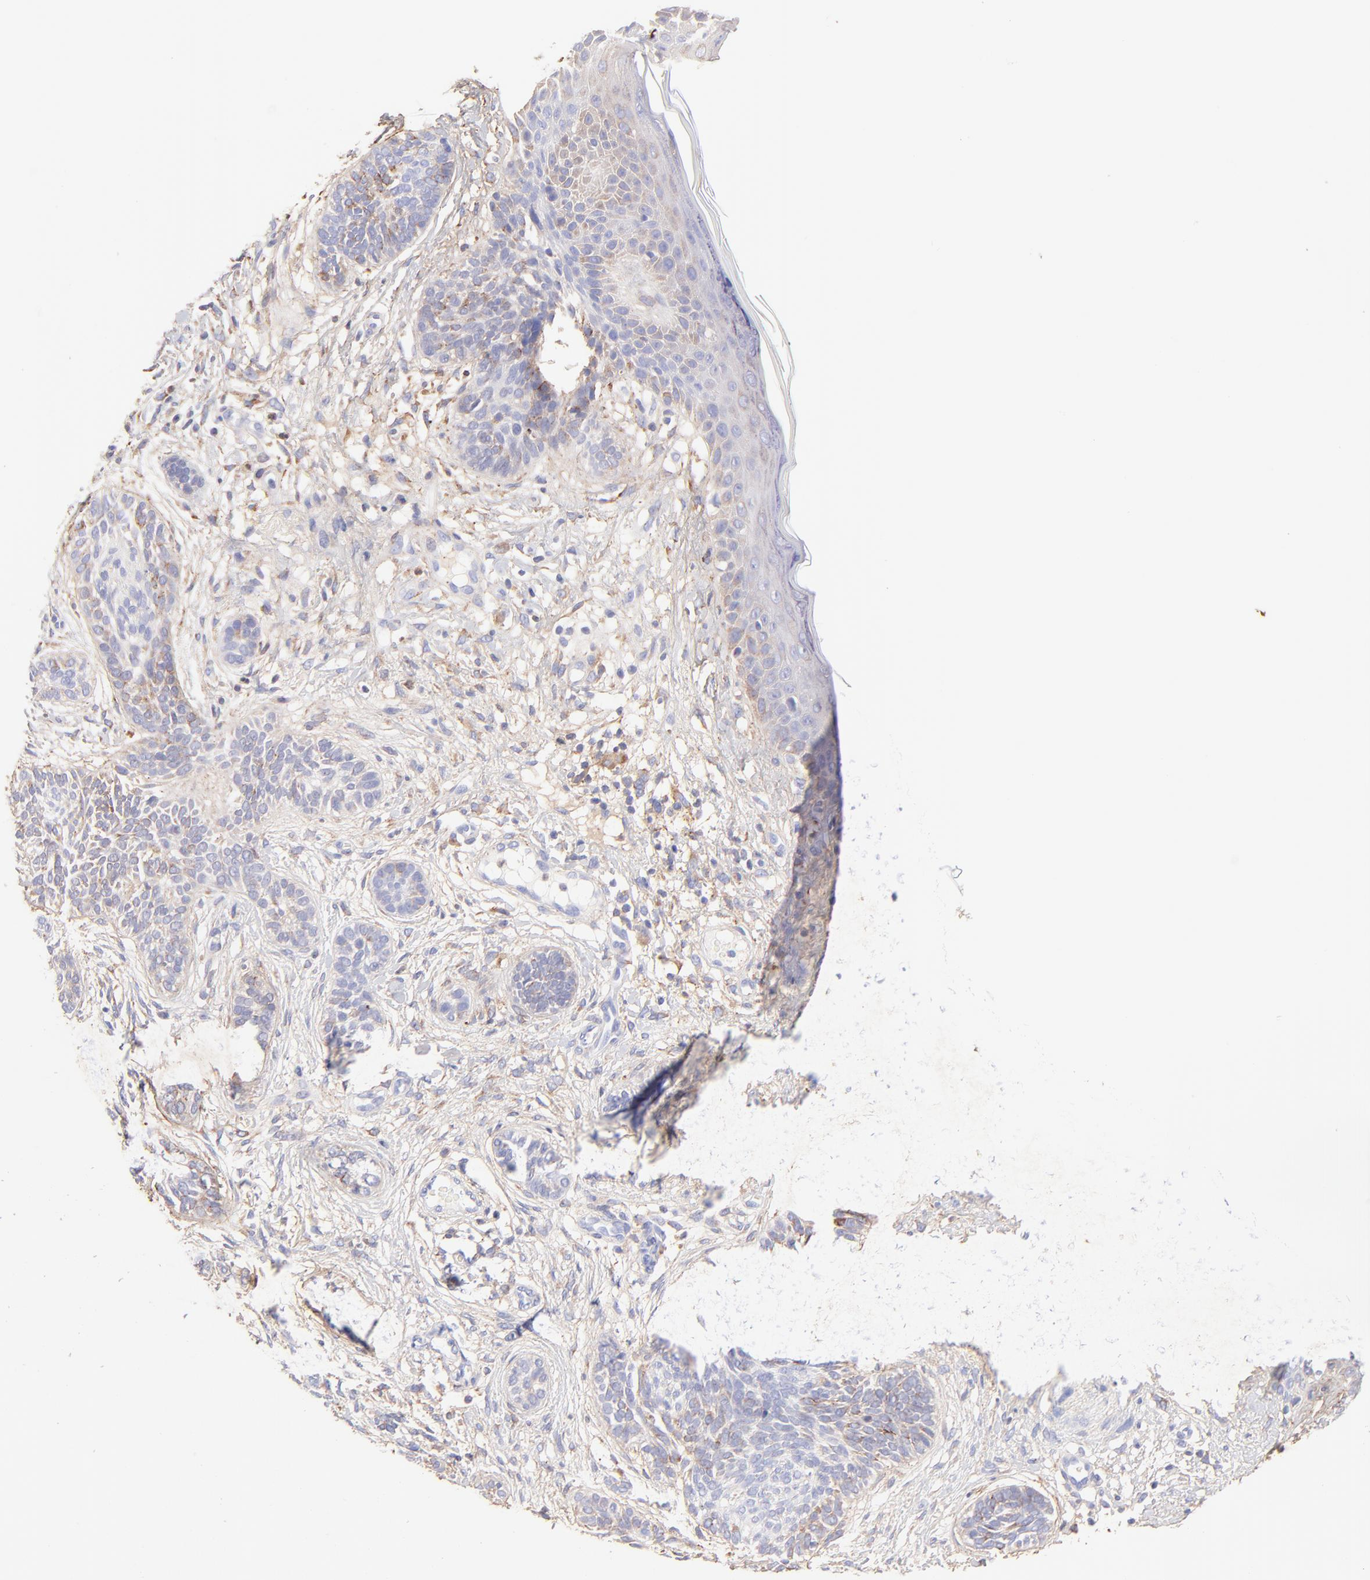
{"staining": {"intensity": "weak", "quantity": "25%-75%", "location": "cytoplasmic/membranous"}, "tissue": "skin cancer", "cell_type": "Tumor cells", "image_type": "cancer", "snomed": [{"axis": "morphology", "description": "Normal tissue, NOS"}, {"axis": "morphology", "description": "Basal cell carcinoma"}, {"axis": "topography", "description": "Skin"}], "caption": "Human basal cell carcinoma (skin) stained with a protein marker reveals weak staining in tumor cells.", "gene": "BGN", "patient": {"sex": "male", "age": 63}}